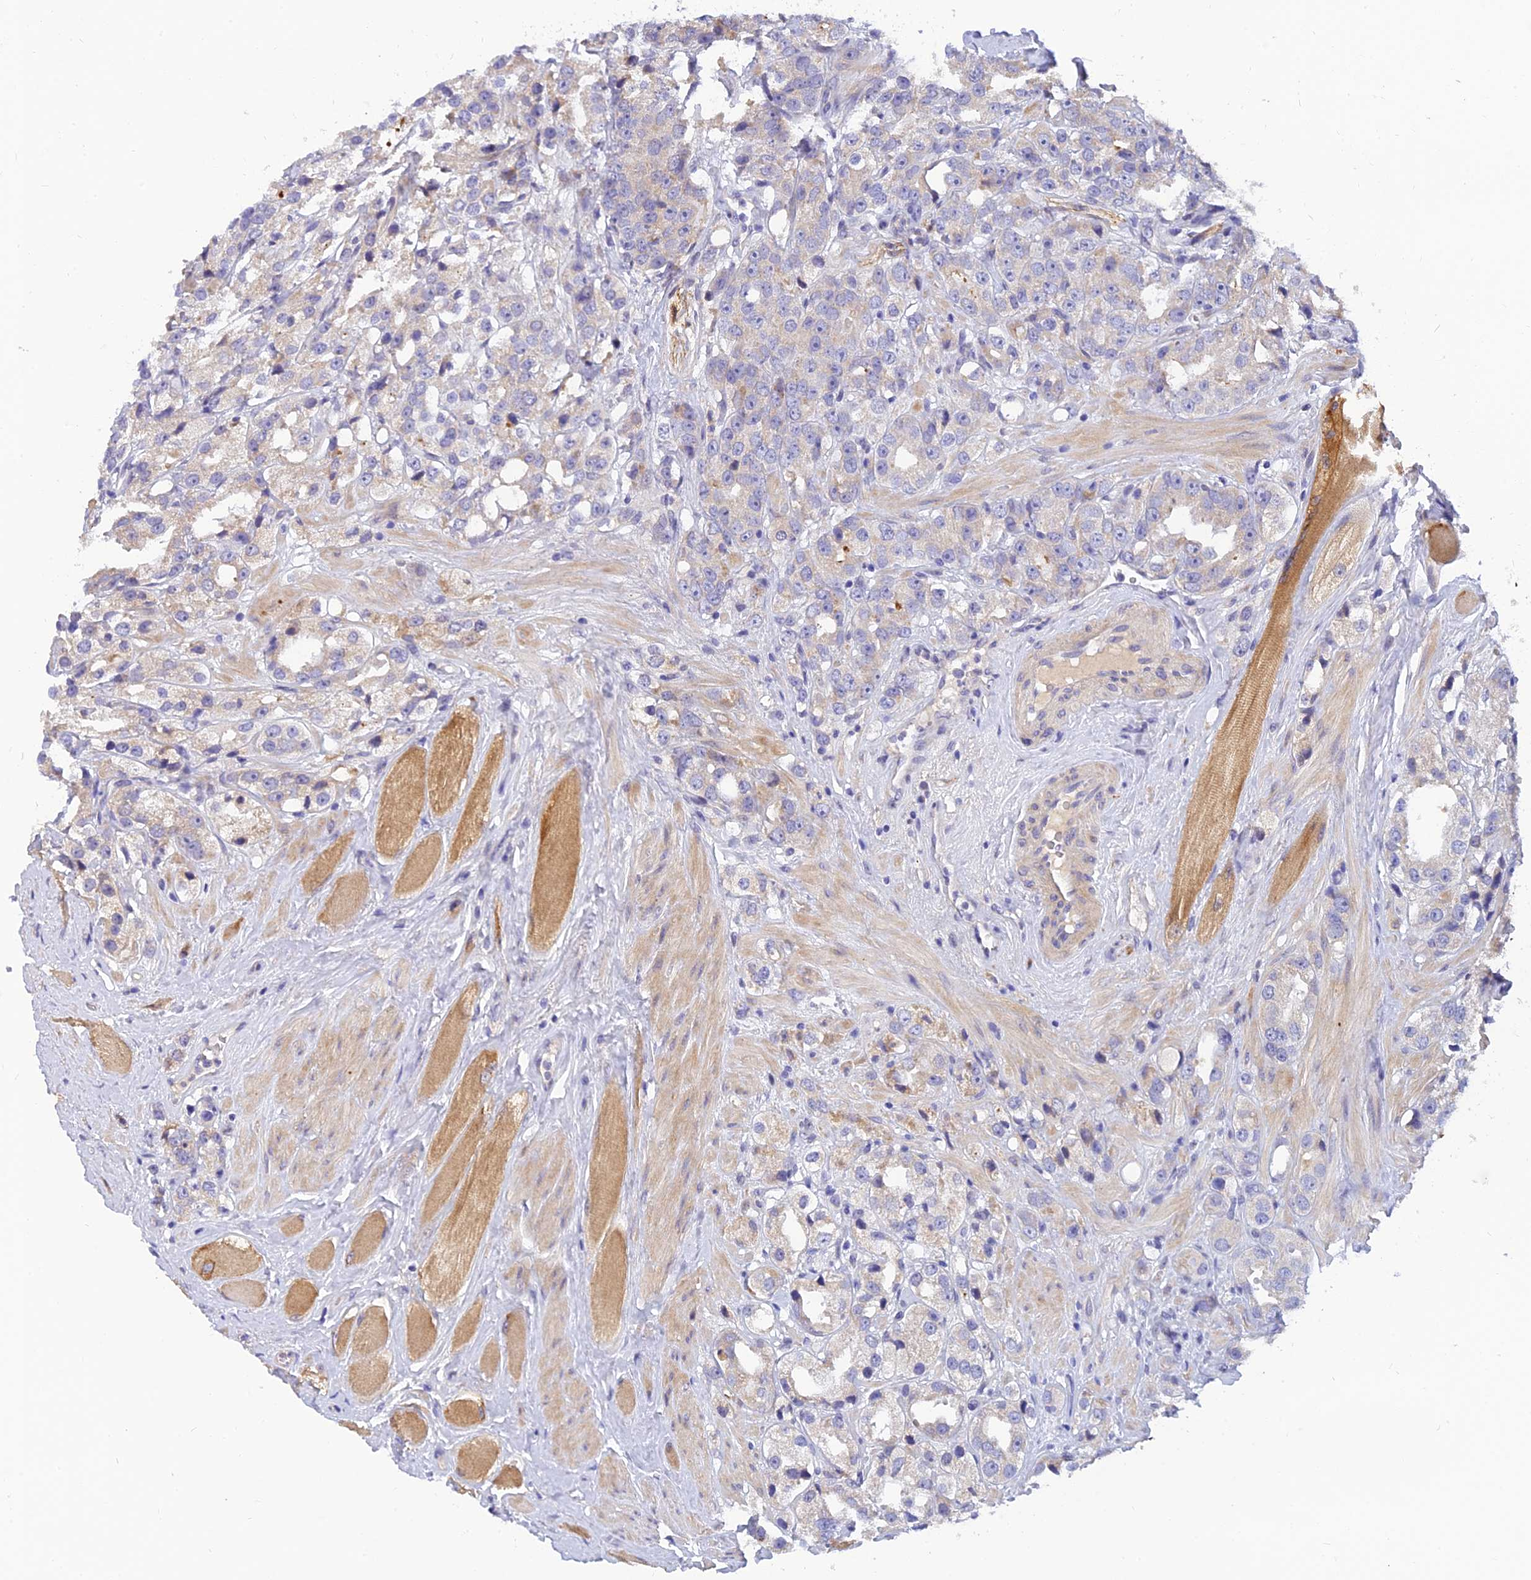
{"staining": {"intensity": "negative", "quantity": "none", "location": "none"}, "tissue": "prostate cancer", "cell_type": "Tumor cells", "image_type": "cancer", "snomed": [{"axis": "morphology", "description": "Adenocarcinoma, NOS"}, {"axis": "topography", "description": "Prostate"}], "caption": "Adenocarcinoma (prostate) was stained to show a protein in brown. There is no significant positivity in tumor cells. (DAB immunohistochemistry with hematoxylin counter stain).", "gene": "ANKS4B", "patient": {"sex": "male", "age": 79}}